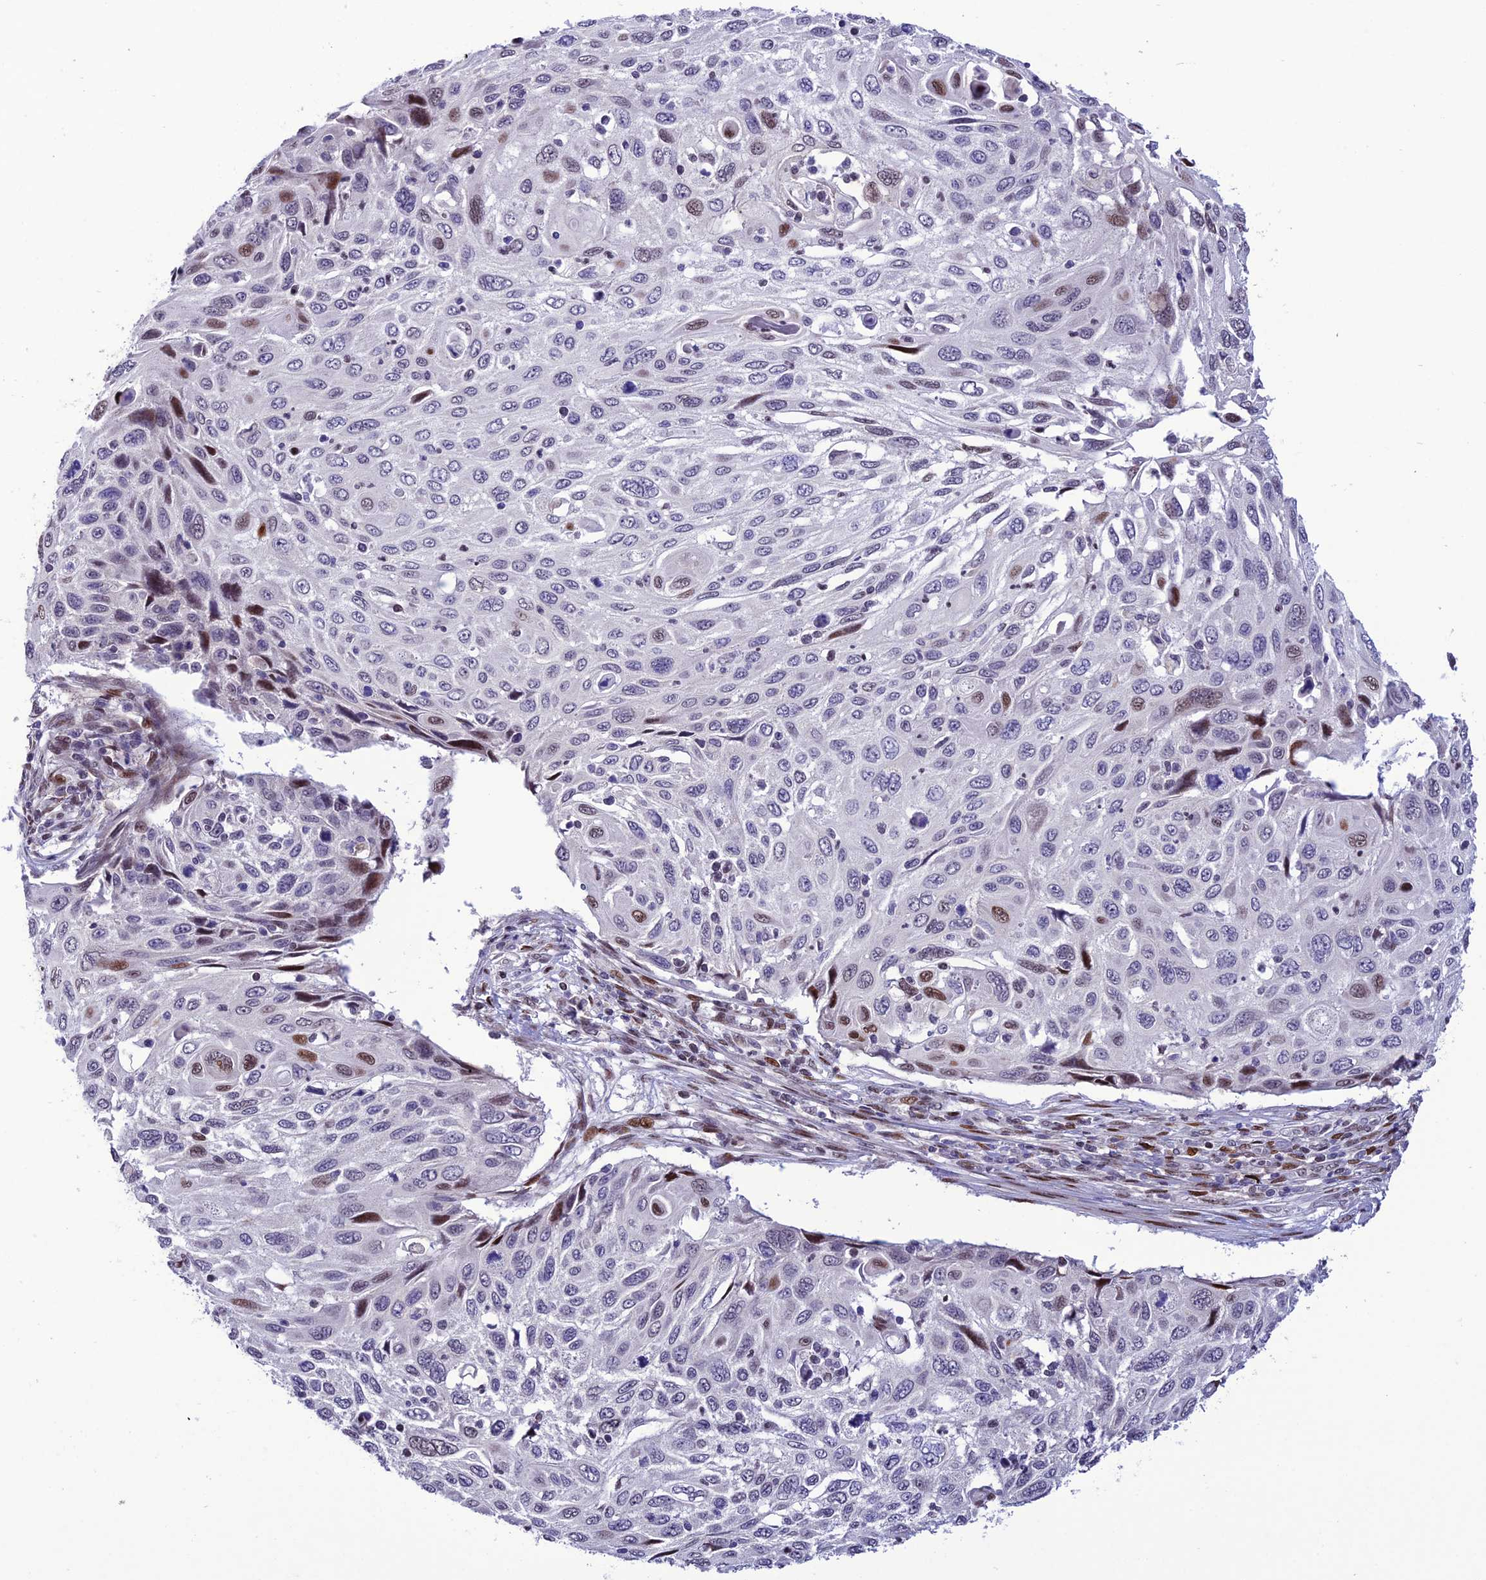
{"staining": {"intensity": "strong", "quantity": "<25%", "location": "nuclear"}, "tissue": "cervical cancer", "cell_type": "Tumor cells", "image_type": "cancer", "snomed": [{"axis": "morphology", "description": "Squamous cell carcinoma, NOS"}, {"axis": "topography", "description": "Cervix"}], "caption": "About <25% of tumor cells in cervical squamous cell carcinoma demonstrate strong nuclear protein staining as visualized by brown immunohistochemical staining.", "gene": "ZNF707", "patient": {"sex": "female", "age": 70}}